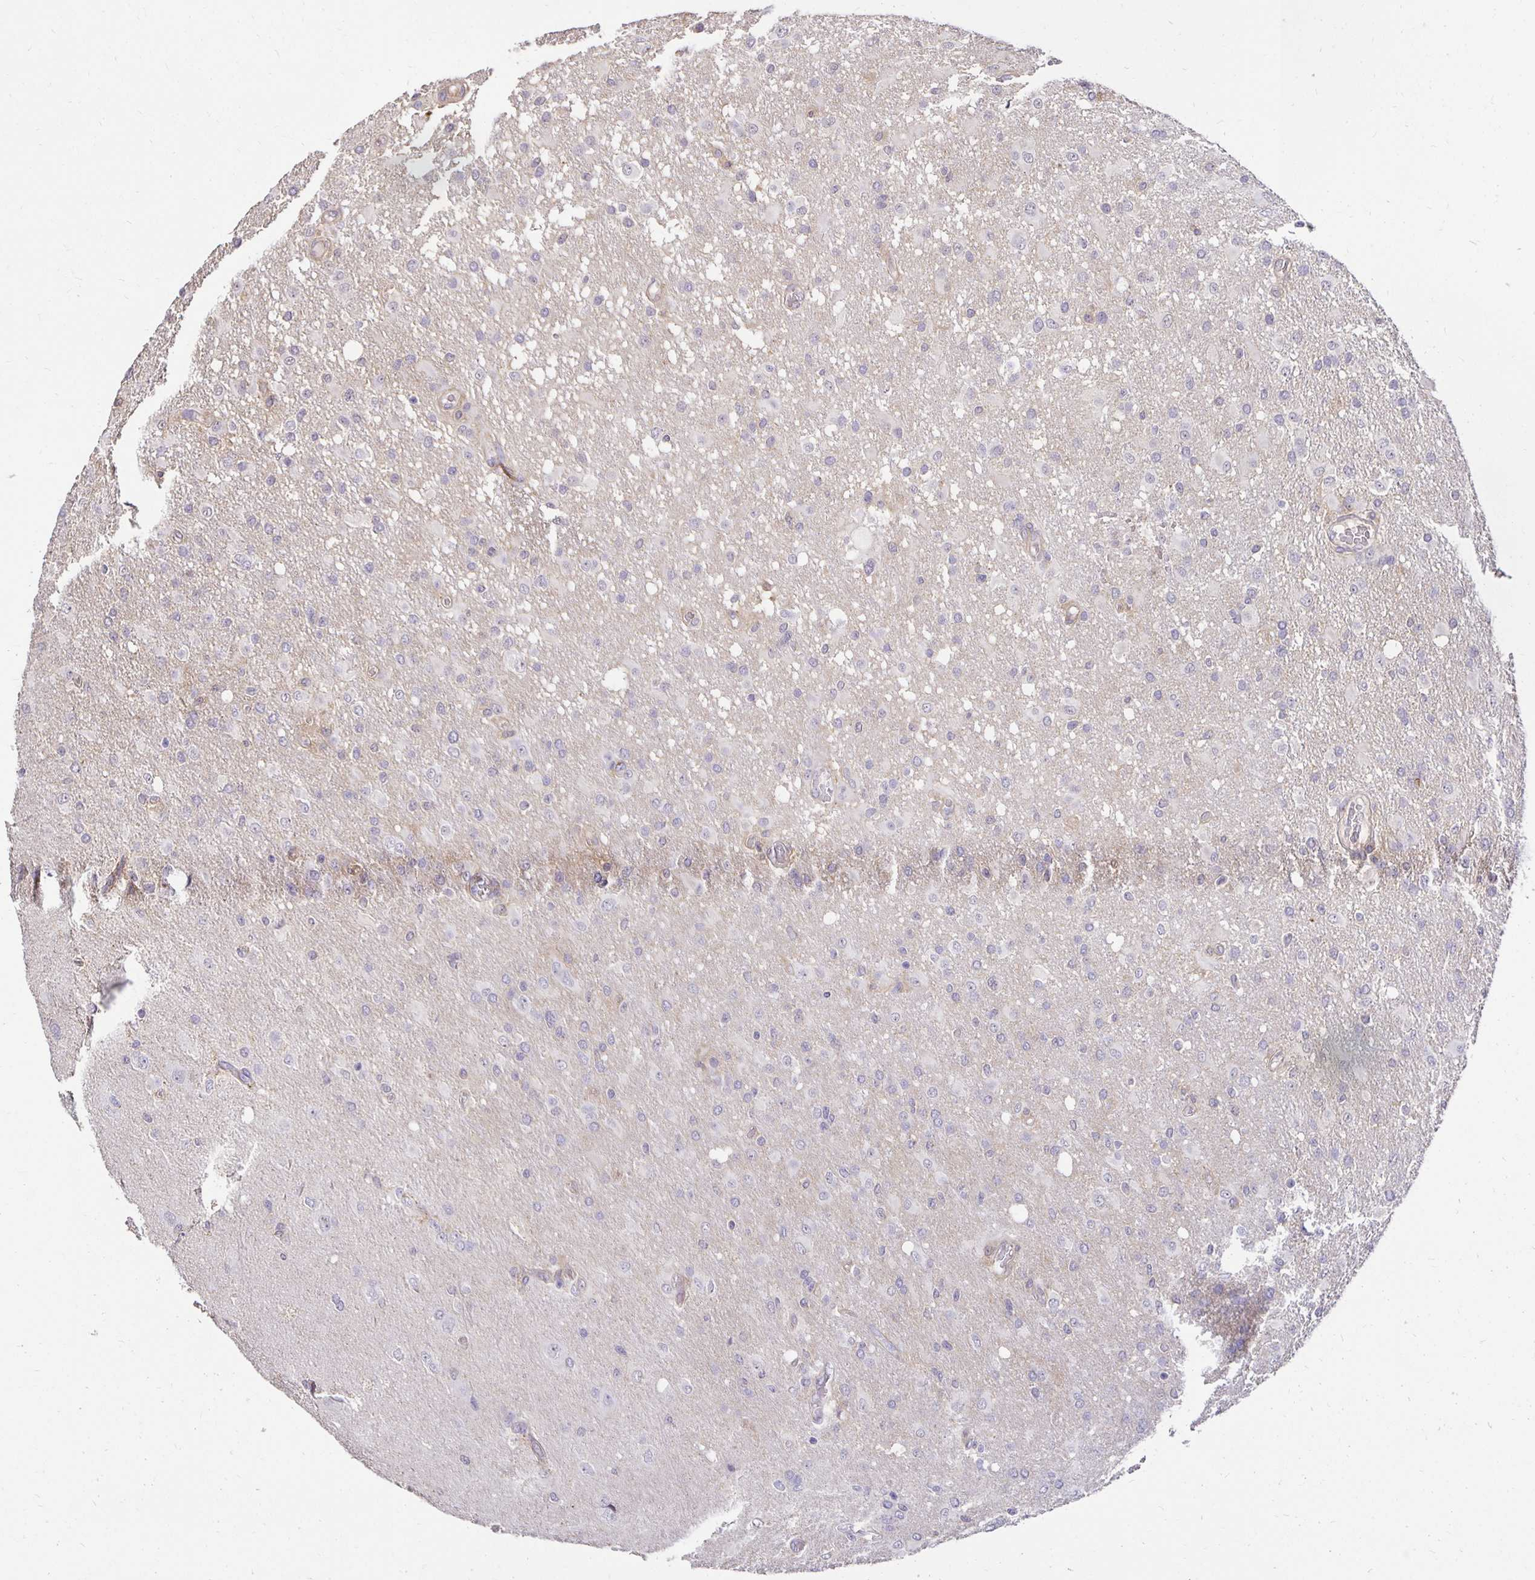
{"staining": {"intensity": "negative", "quantity": "none", "location": "none"}, "tissue": "glioma", "cell_type": "Tumor cells", "image_type": "cancer", "snomed": [{"axis": "morphology", "description": "Glioma, malignant, High grade"}, {"axis": "topography", "description": "Brain"}], "caption": "Protein analysis of glioma shows no significant expression in tumor cells. (Stains: DAB (3,3'-diaminobenzidine) immunohistochemistry (IHC) with hematoxylin counter stain, Microscopy: brightfield microscopy at high magnification).", "gene": "PNPLA3", "patient": {"sex": "male", "age": 53}}